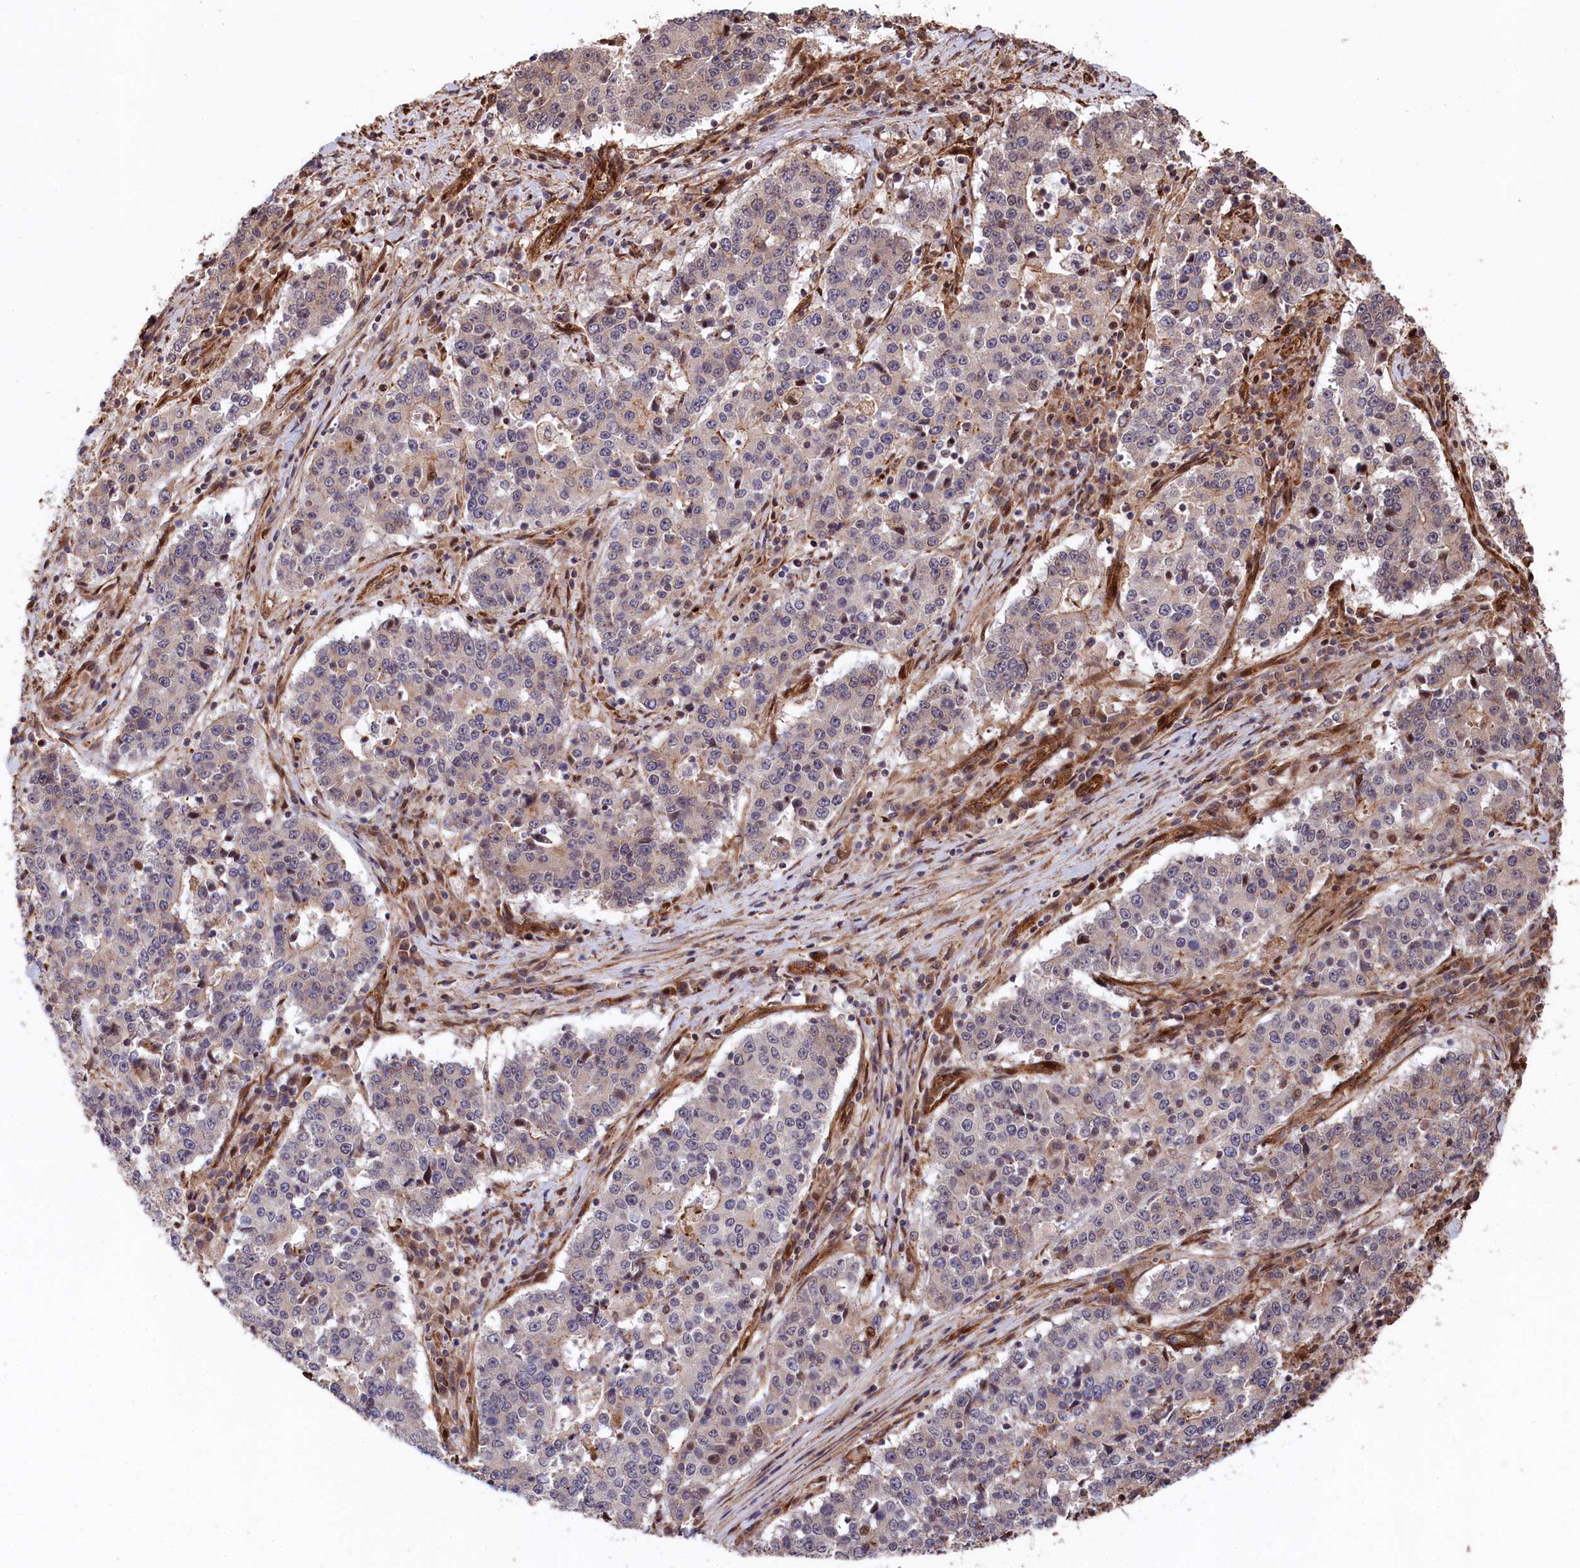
{"staining": {"intensity": "negative", "quantity": "none", "location": "none"}, "tissue": "stomach cancer", "cell_type": "Tumor cells", "image_type": "cancer", "snomed": [{"axis": "morphology", "description": "Adenocarcinoma, NOS"}, {"axis": "topography", "description": "Stomach"}], "caption": "Stomach adenocarcinoma stained for a protein using IHC shows no positivity tumor cells.", "gene": "TNKS1BP1", "patient": {"sex": "male", "age": 59}}